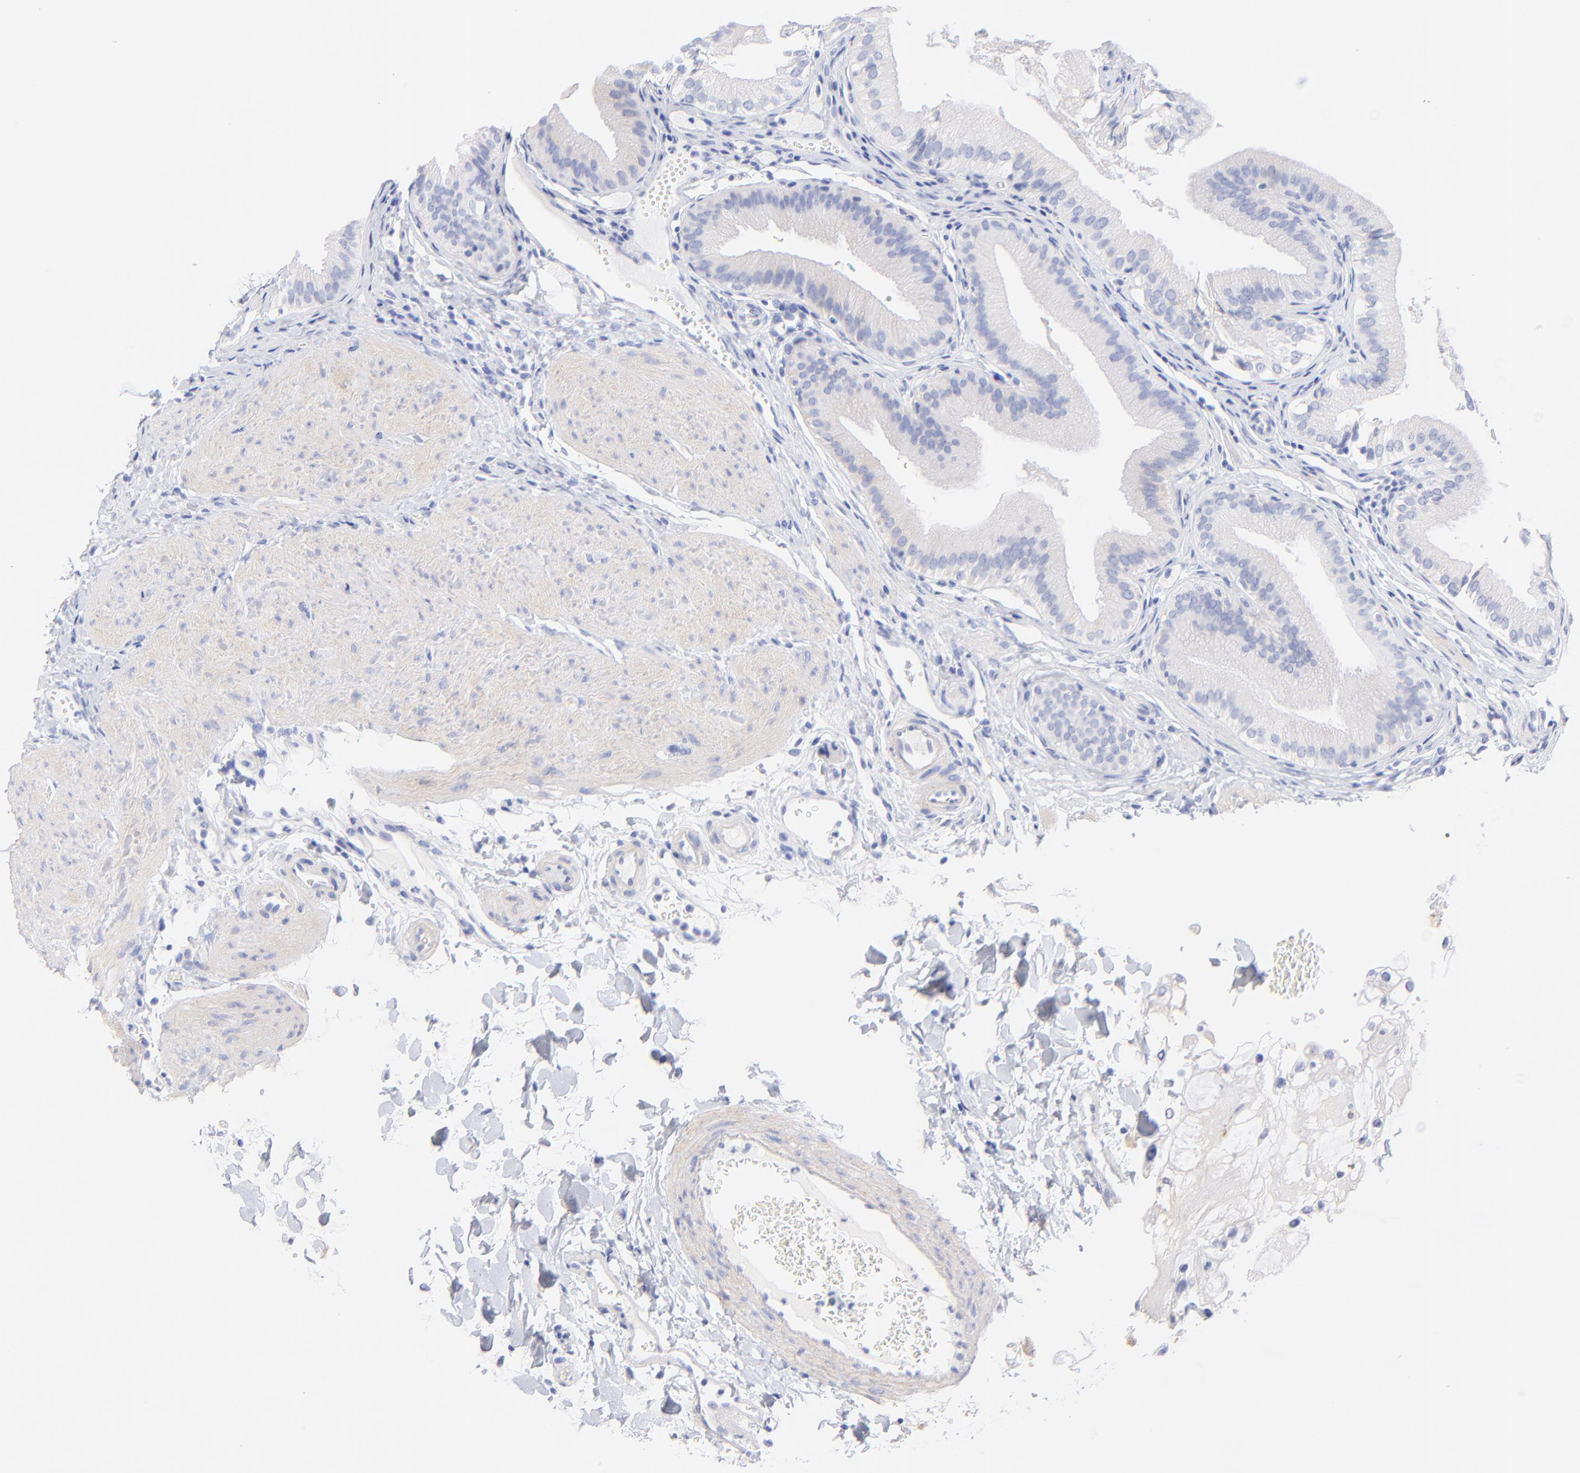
{"staining": {"intensity": "negative", "quantity": "none", "location": "none"}, "tissue": "gallbladder", "cell_type": "Glandular cells", "image_type": "normal", "snomed": [{"axis": "morphology", "description": "Normal tissue, NOS"}, {"axis": "topography", "description": "Gallbladder"}], "caption": "The micrograph shows no staining of glandular cells in benign gallbladder.", "gene": "C1QTNF6", "patient": {"sex": "female", "age": 24}}